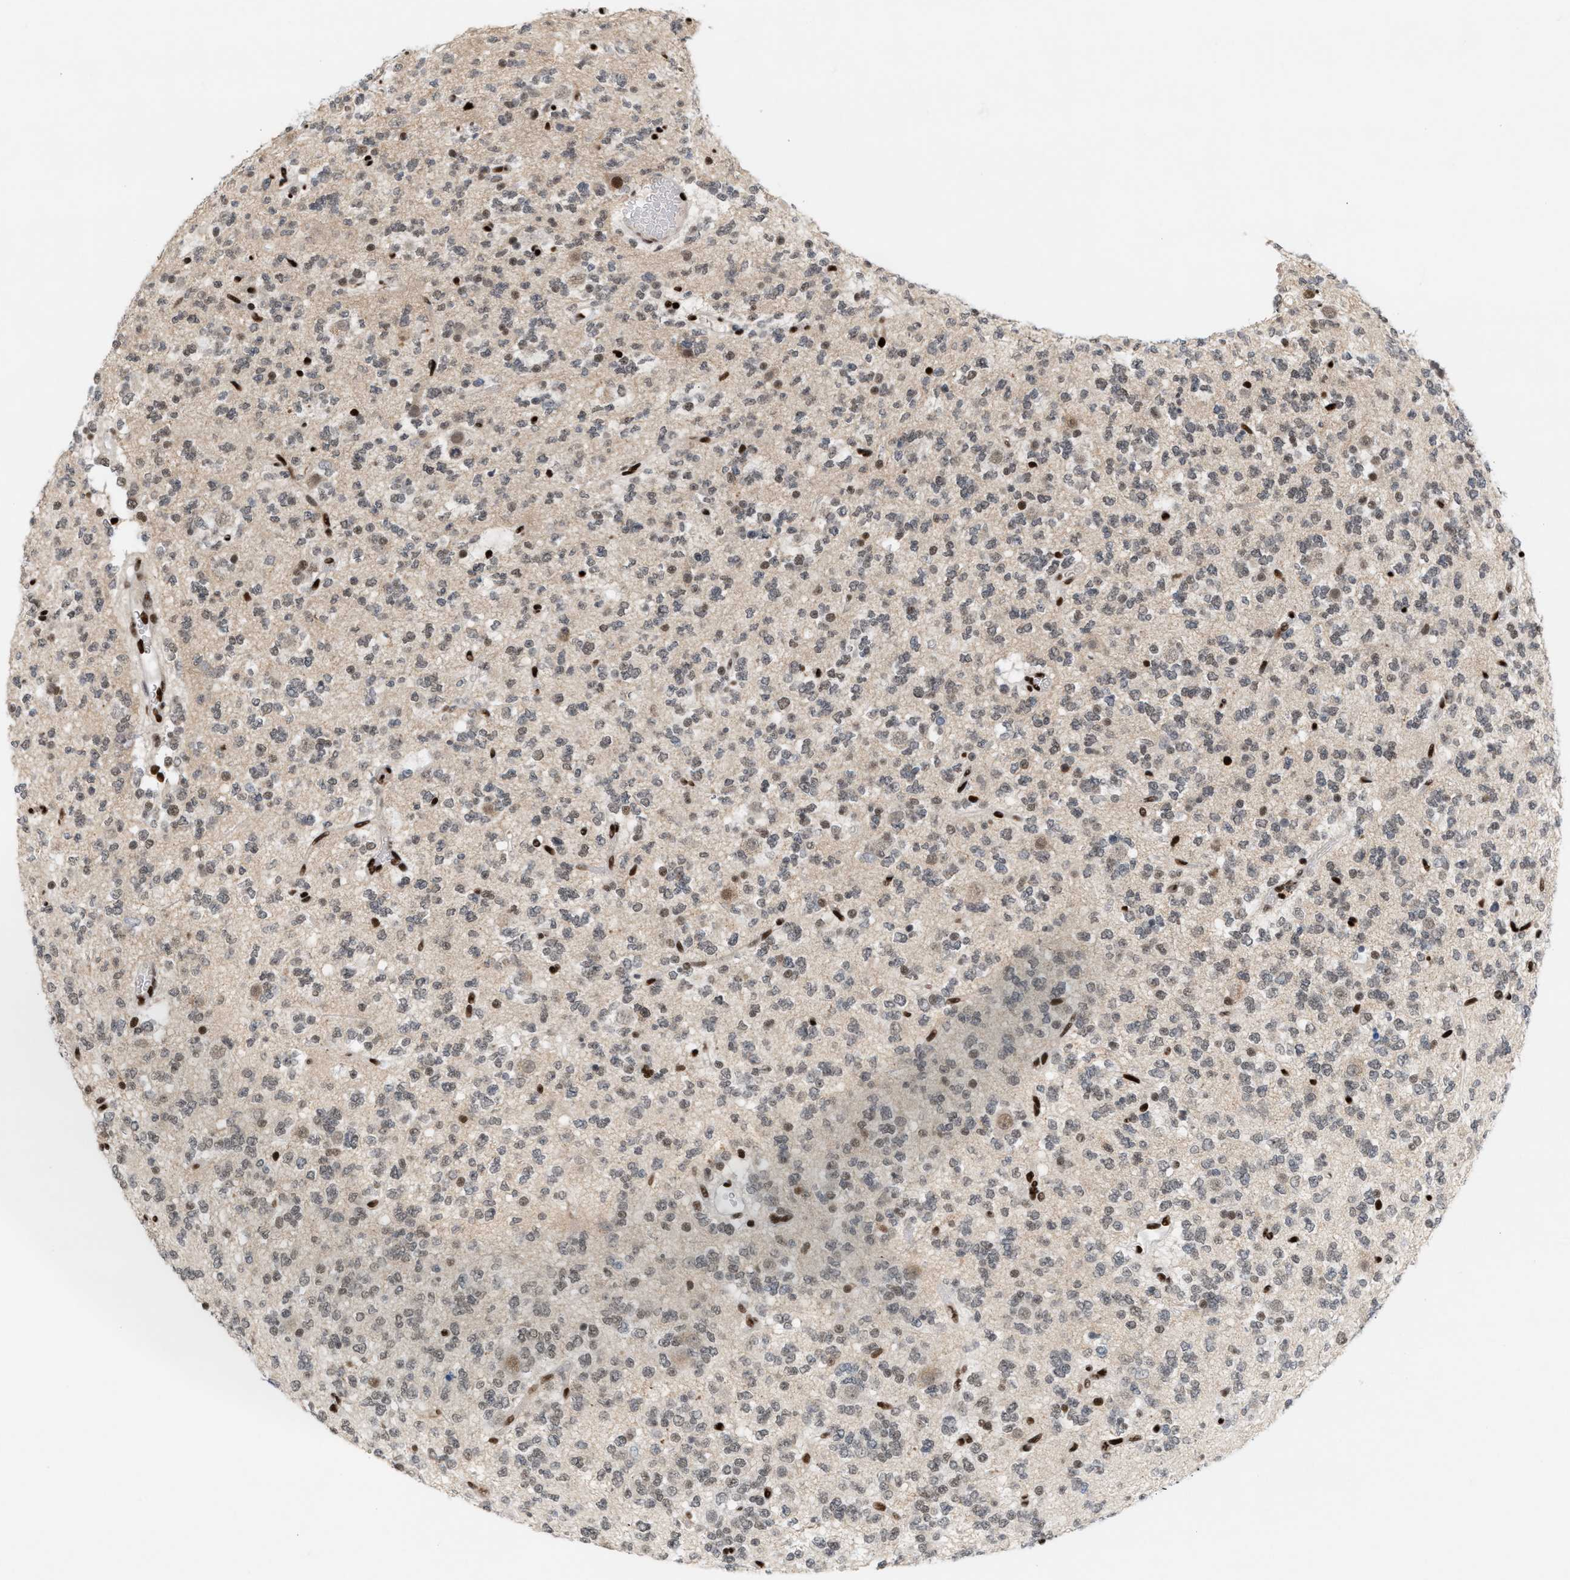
{"staining": {"intensity": "weak", "quantity": ">75%", "location": "nuclear"}, "tissue": "glioma", "cell_type": "Tumor cells", "image_type": "cancer", "snomed": [{"axis": "morphology", "description": "Glioma, malignant, Low grade"}, {"axis": "topography", "description": "Brain"}], "caption": "Protein analysis of glioma tissue reveals weak nuclear staining in approximately >75% of tumor cells.", "gene": "RNASEK-C17orf49", "patient": {"sex": "male", "age": 38}}